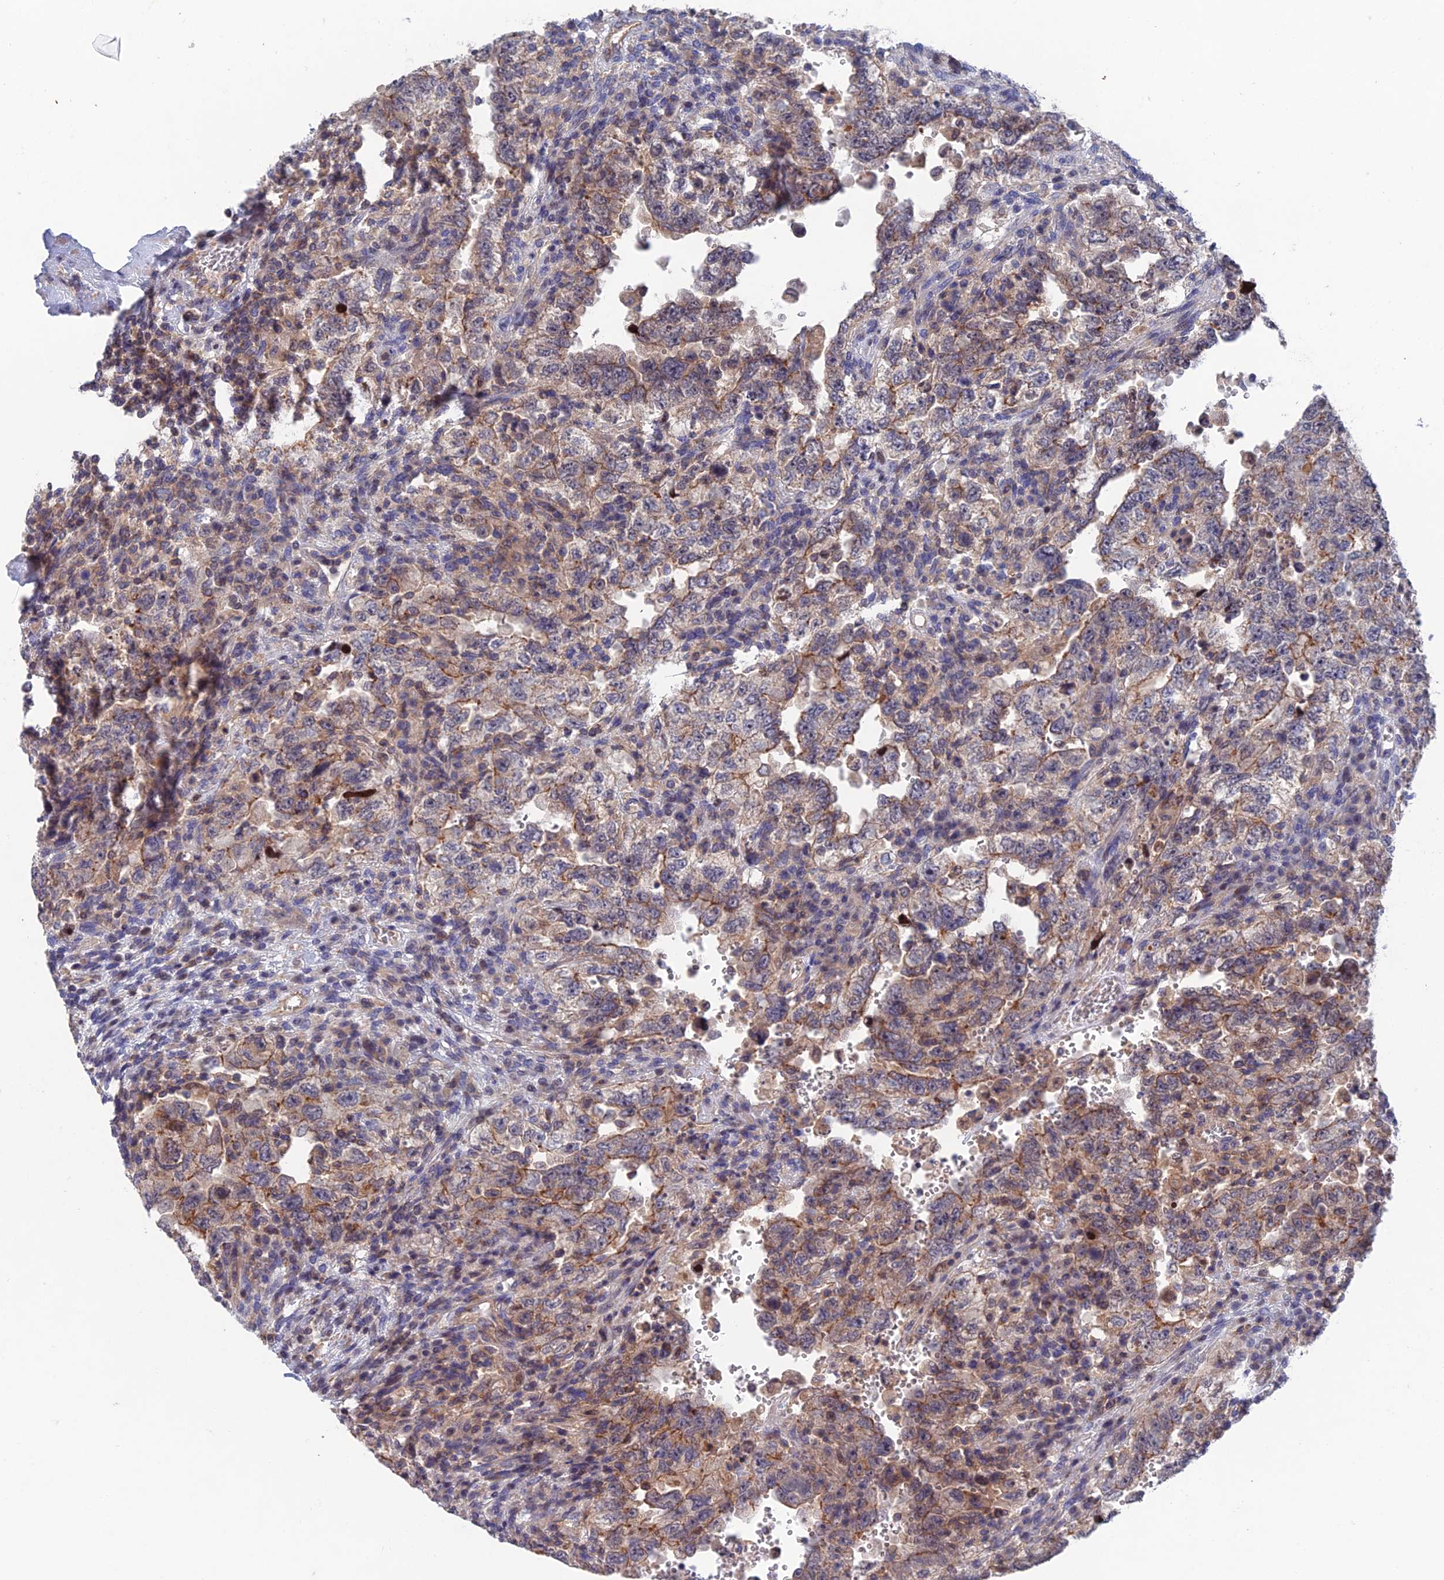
{"staining": {"intensity": "moderate", "quantity": "<25%", "location": "cytoplasmic/membranous"}, "tissue": "testis cancer", "cell_type": "Tumor cells", "image_type": "cancer", "snomed": [{"axis": "morphology", "description": "Carcinoma, Embryonal, NOS"}, {"axis": "topography", "description": "Testis"}], "caption": "The micrograph displays immunohistochemical staining of testis cancer (embryonal carcinoma). There is moderate cytoplasmic/membranous staining is seen in approximately <25% of tumor cells. Immunohistochemistry (ihc) stains the protein in brown and the nuclei are stained blue.", "gene": "USP37", "patient": {"sex": "male", "age": 26}}